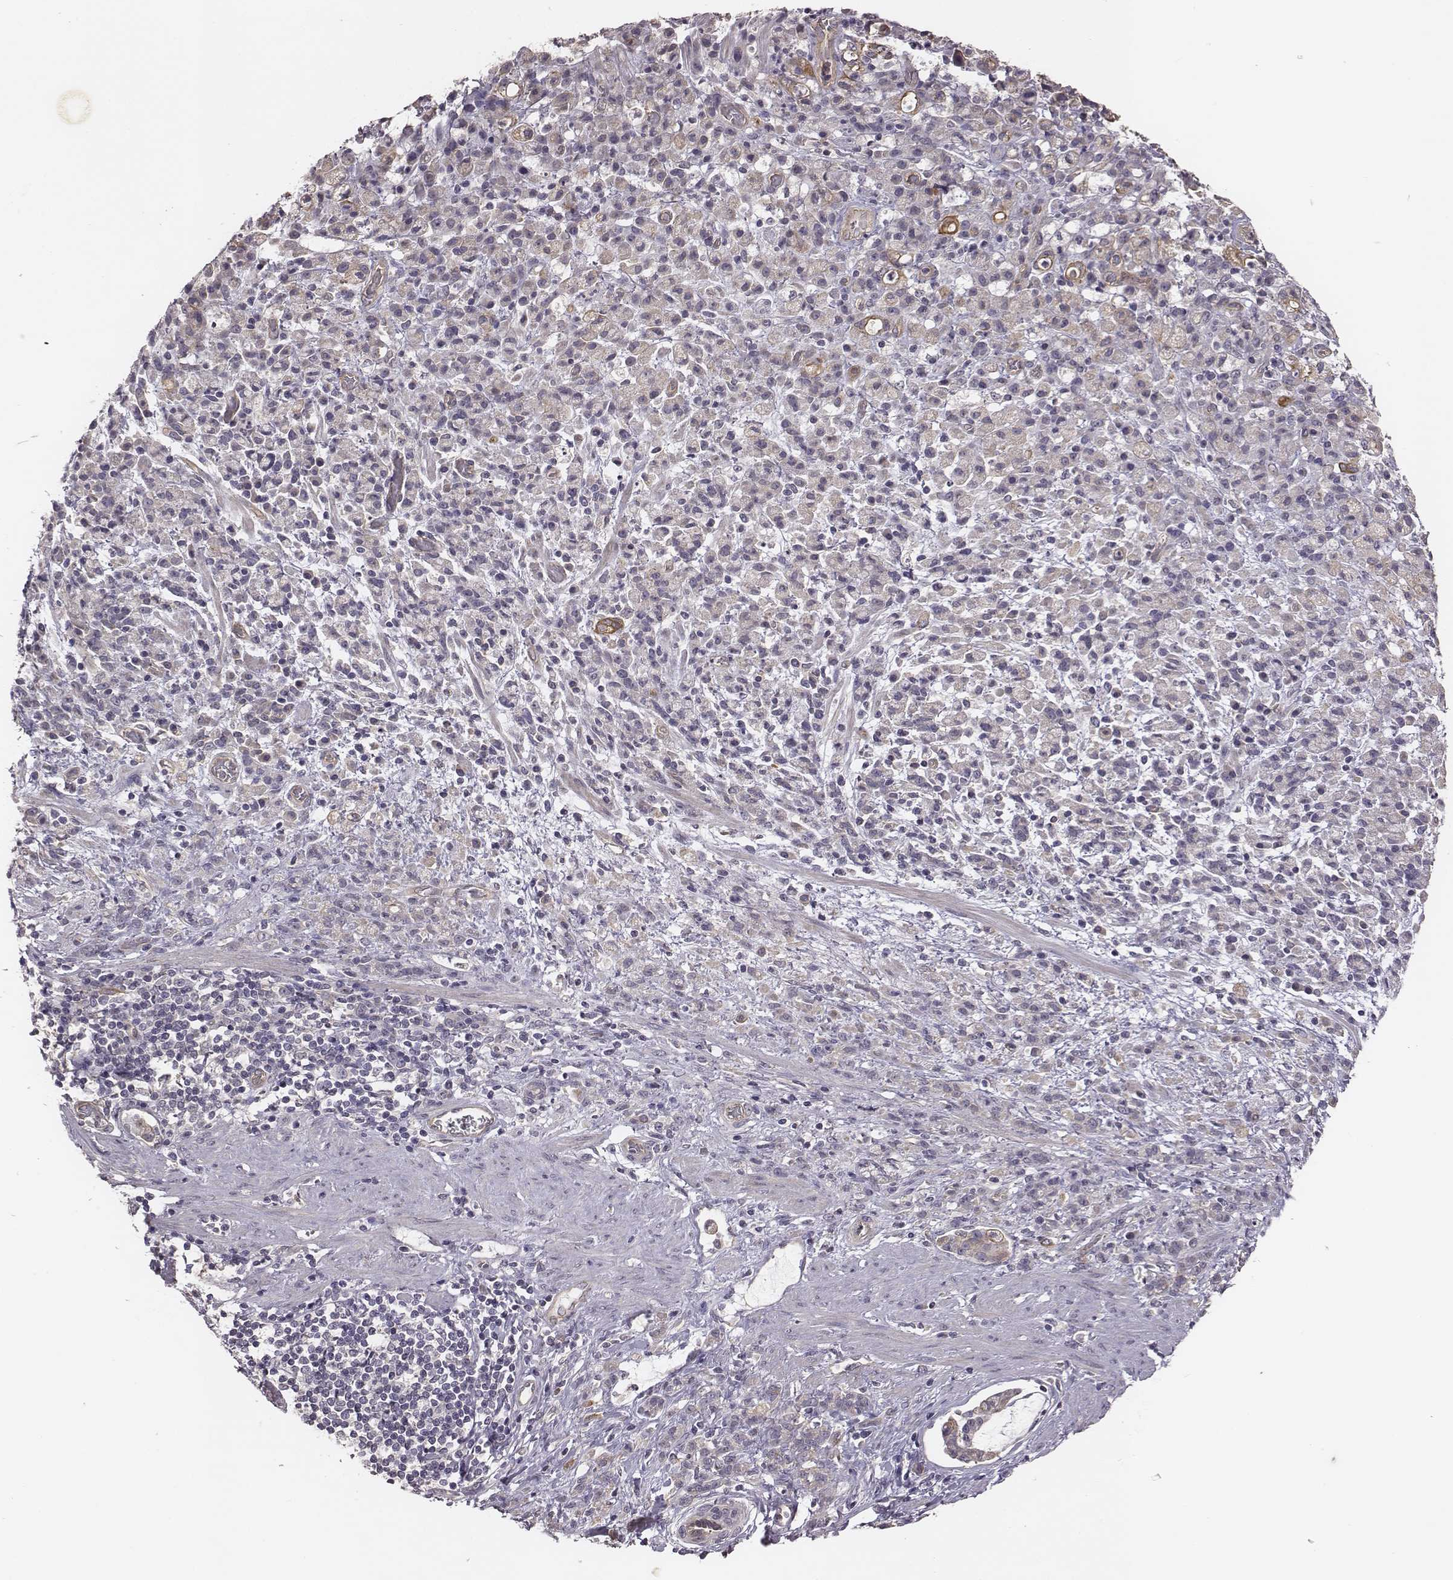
{"staining": {"intensity": "negative", "quantity": "none", "location": "none"}, "tissue": "stomach cancer", "cell_type": "Tumor cells", "image_type": "cancer", "snomed": [{"axis": "morphology", "description": "Adenocarcinoma, NOS"}, {"axis": "topography", "description": "Stomach"}], "caption": "This is an immunohistochemistry photomicrograph of human adenocarcinoma (stomach). There is no expression in tumor cells.", "gene": "SCARF1", "patient": {"sex": "female", "age": 60}}